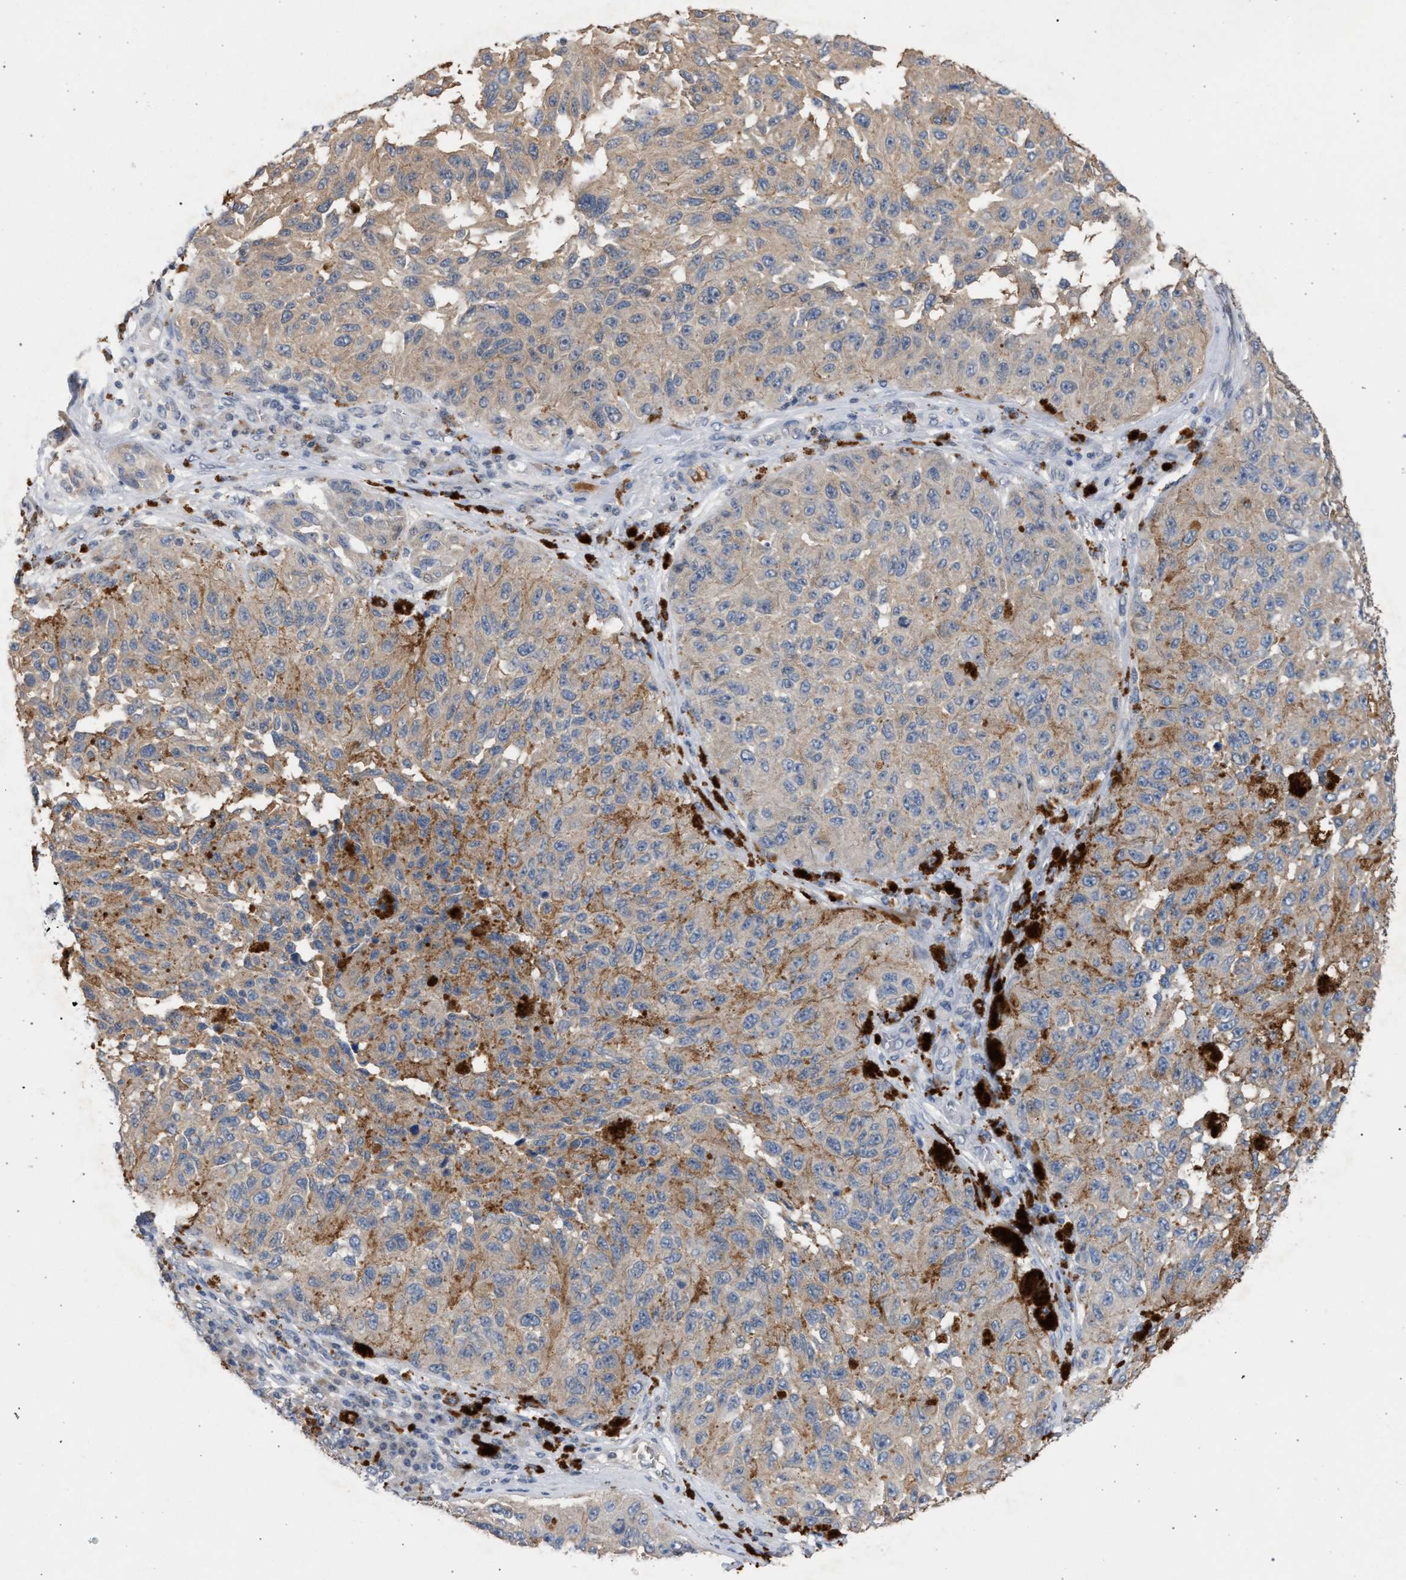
{"staining": {"intensity": "weak", "quantity": "25%-75%", "location": "cytoplasmic/membranous"}, "tissue": "melanoma", "cell_type": "Tumor cells", "image_type": "cancer", "snomed": [{"axis": "morphology", "description": "Malignant melanoma, NOS"}, {"axis": "topography", "description": "Skin"}], "caption": "An IHC image of tumor tissue is shown. Protein staining in brown highlights weak cytoplasmic/membranous positivity in malignant melanoma within tumor cells.", "gene": "TECPR1", "patient": {"sex": "female", "age": 73}}